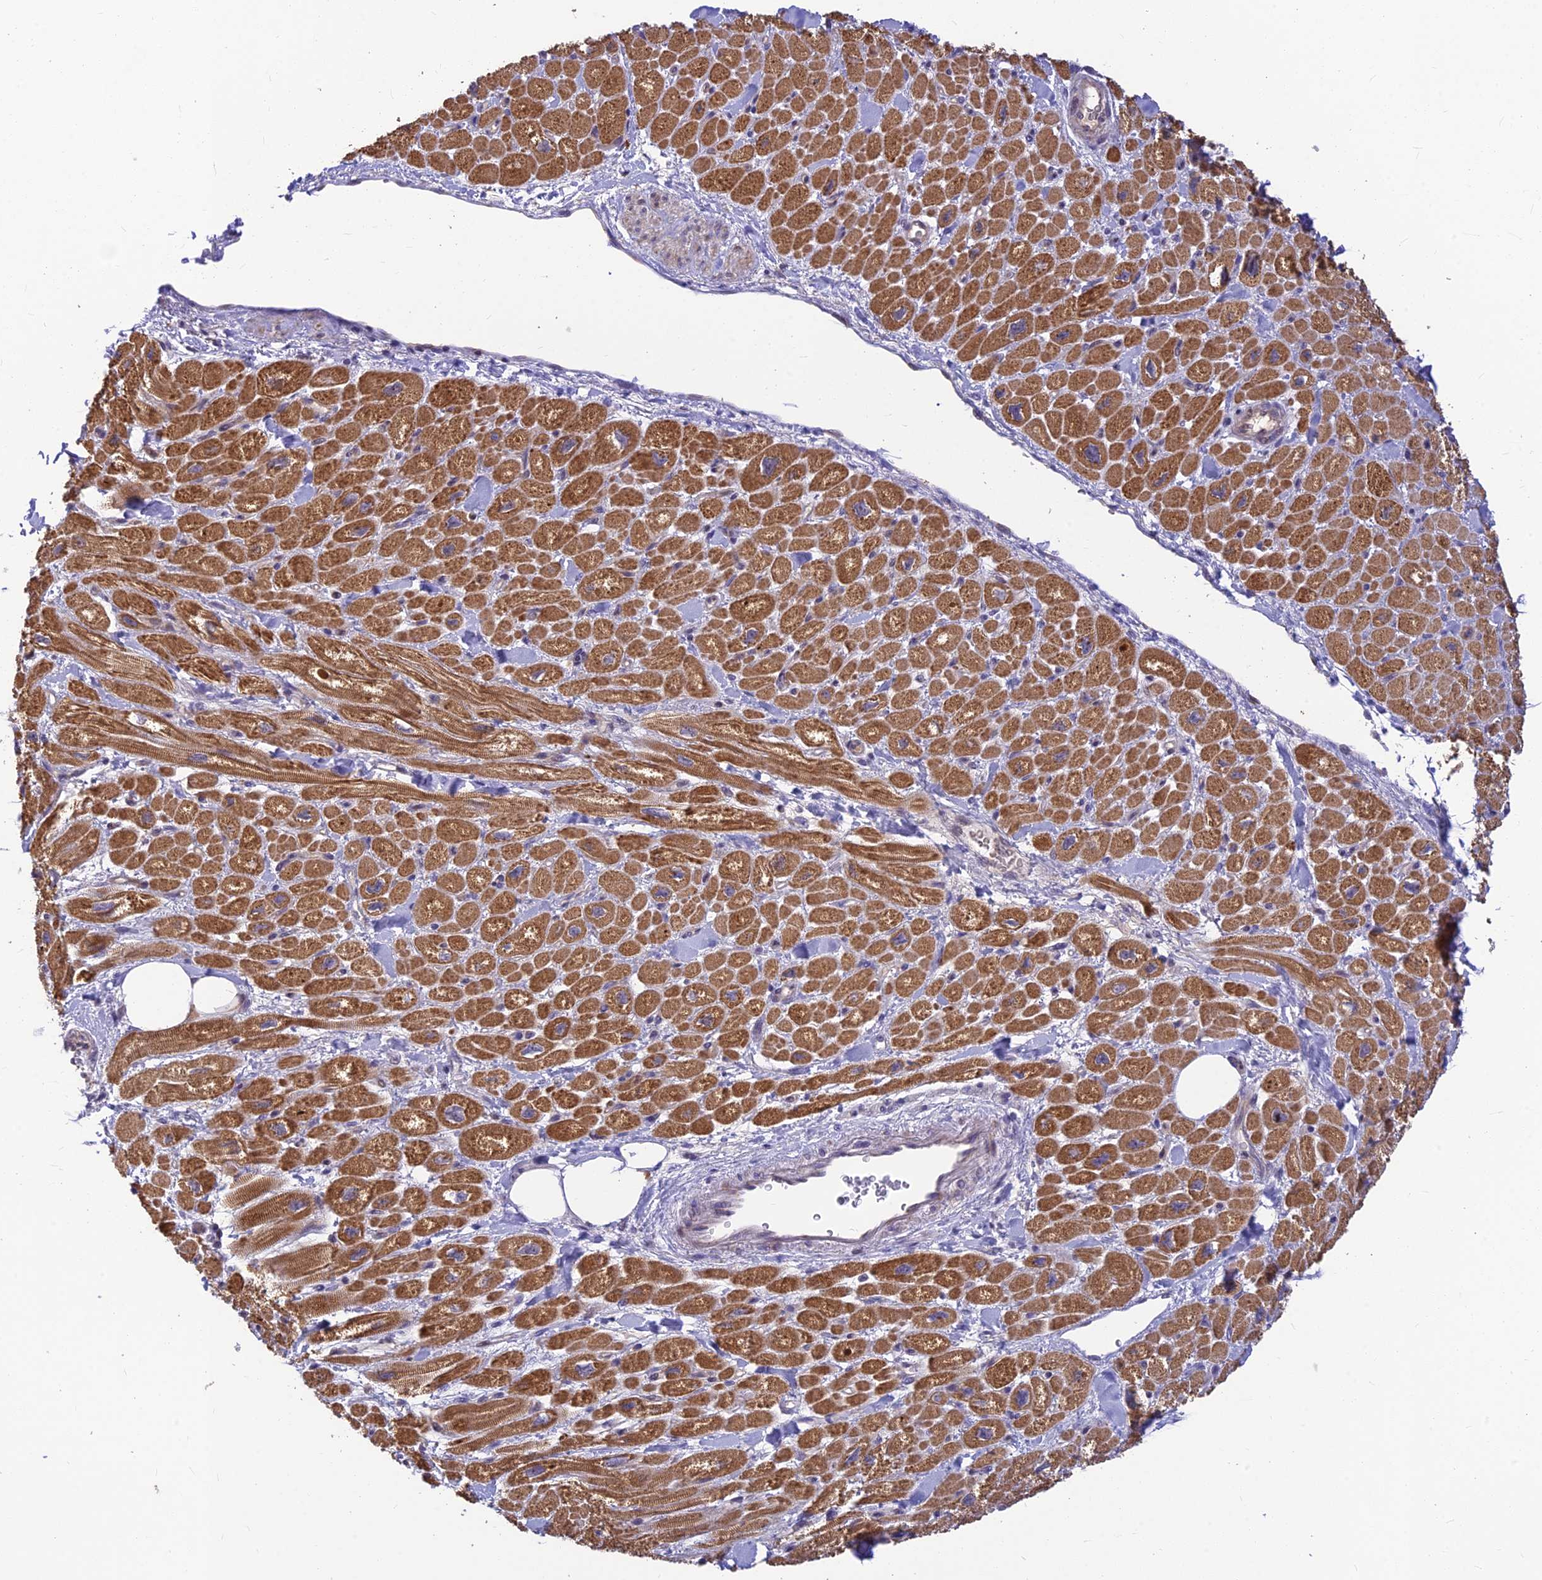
{"staining": {"intensity": "moderate", "quantity": ">75%", "location": "cytoplasmic/membranous"}, "tissue": "heart muscle", "cell_type": "Cardiomyocytes", "image_type": "normal", "snomed": [{"axis": "morphology", "description": "Normal tissue, NOS"}, {"axis": "topography", "description": "Heart"}], "caption": "Protein analysis of unremarkable heart muscle demonstrates moderate cytoplasmic/membranous expression in about >75% of cardiomyocytes. The staining was performed using DAB (3,3'-diaminobenzidine), with brown indicating positive protein expression. Nuclei are stained blue with hematoxylin.", "gene": "ASPDH", "patient": {"sex": "male", "age": 65}}